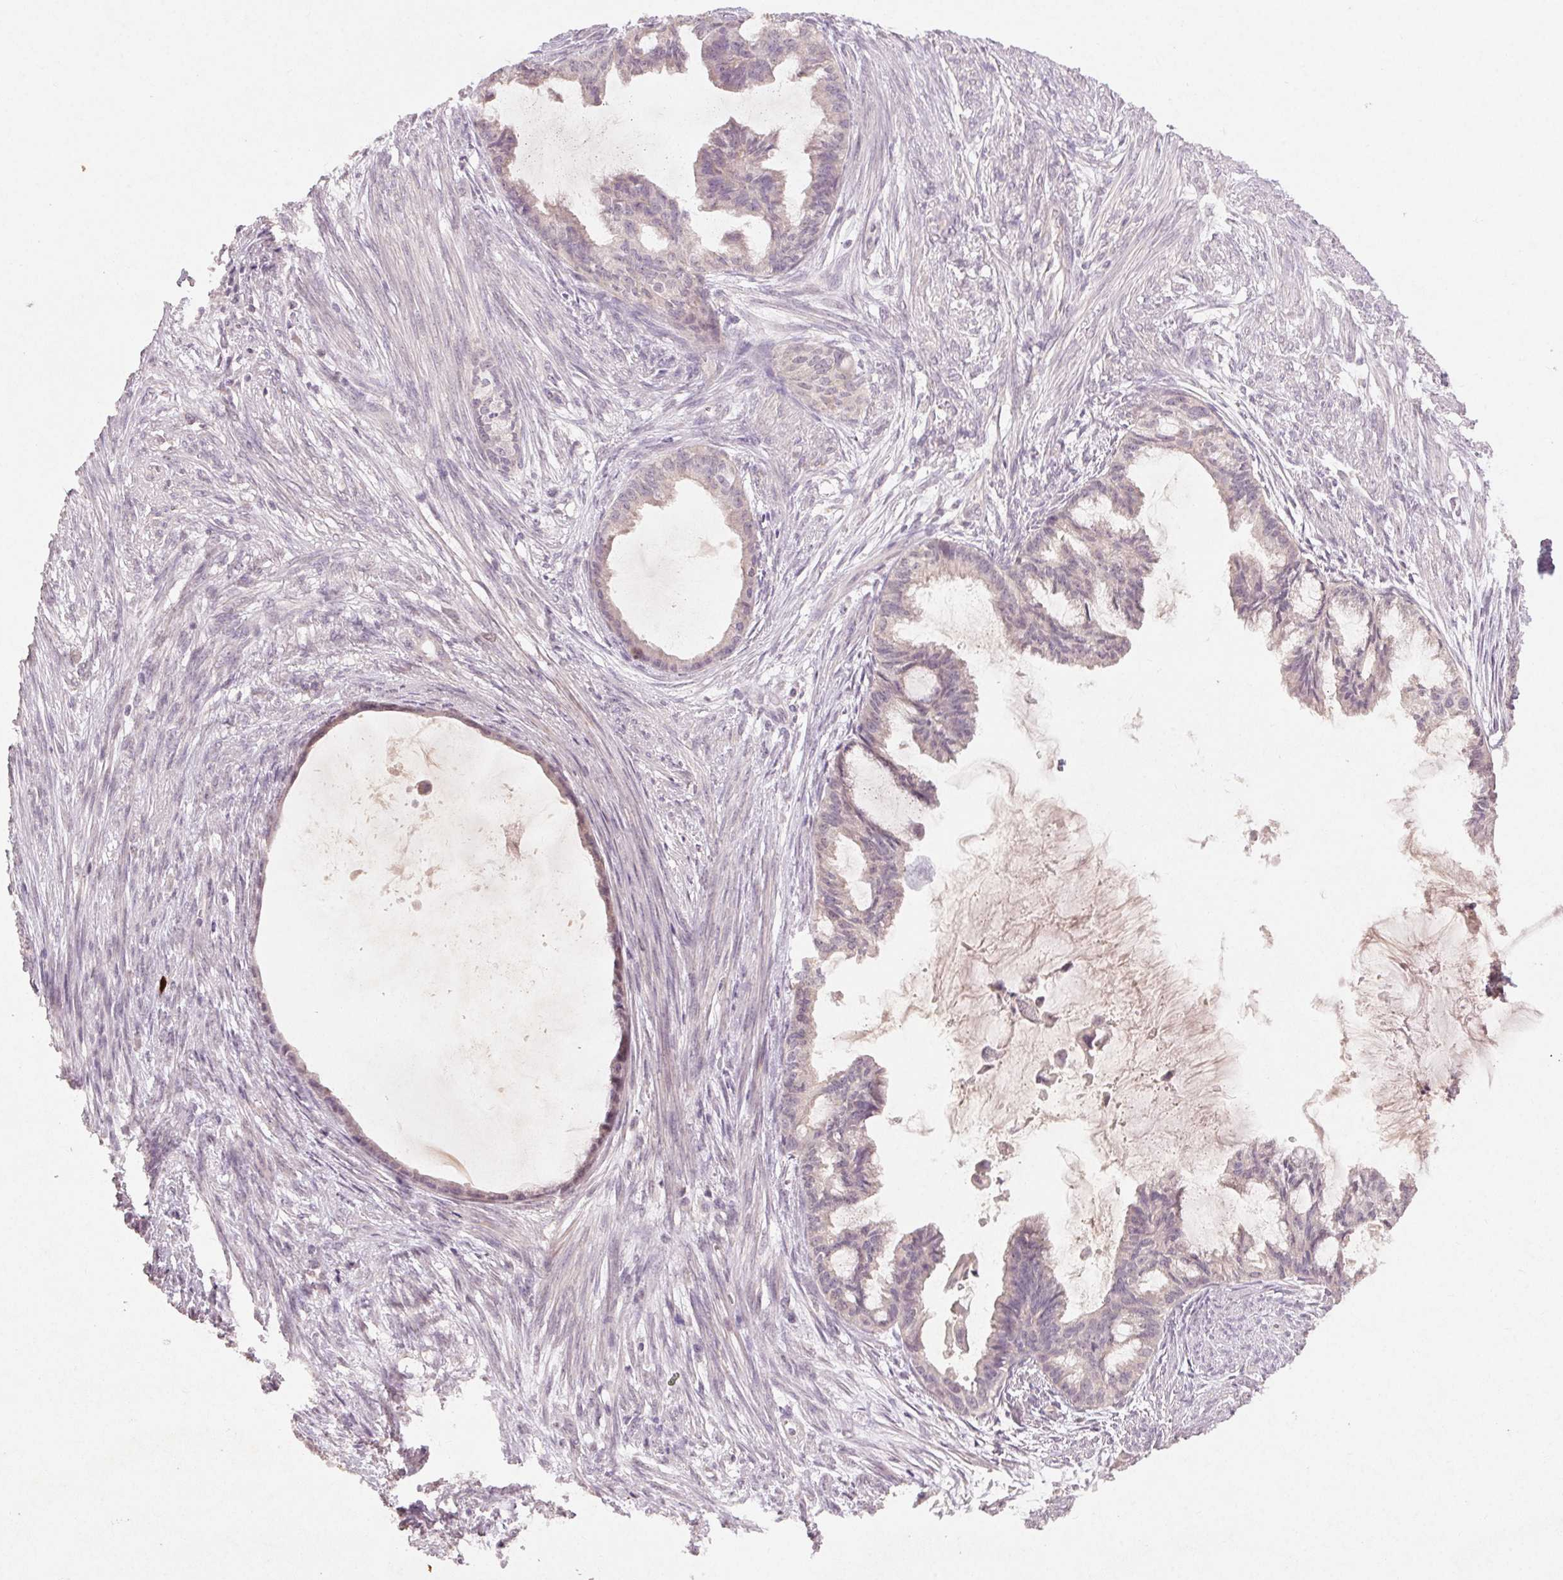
{"staining": {"intensity": "negative", "quantity": "none", "location": "none"}, "tissue": "endometrial cancer", "cell_type": "Tumor cells", "image_type": "cancer", "snomed": [{"axis": "morphology", "description": "Adenocarcinoma, NOS"}, {"axis": "topography", "description": "Endometrium"}], "caption": "High magnification brightfield microscopy of endometrial adenocarcinoma stained with DAB (brown) and counterstained with hematoxylin (blue): tumor cells show no significant staining.", "gene": "KLRC3", "patient": {"sex": "female", "age": 86}}